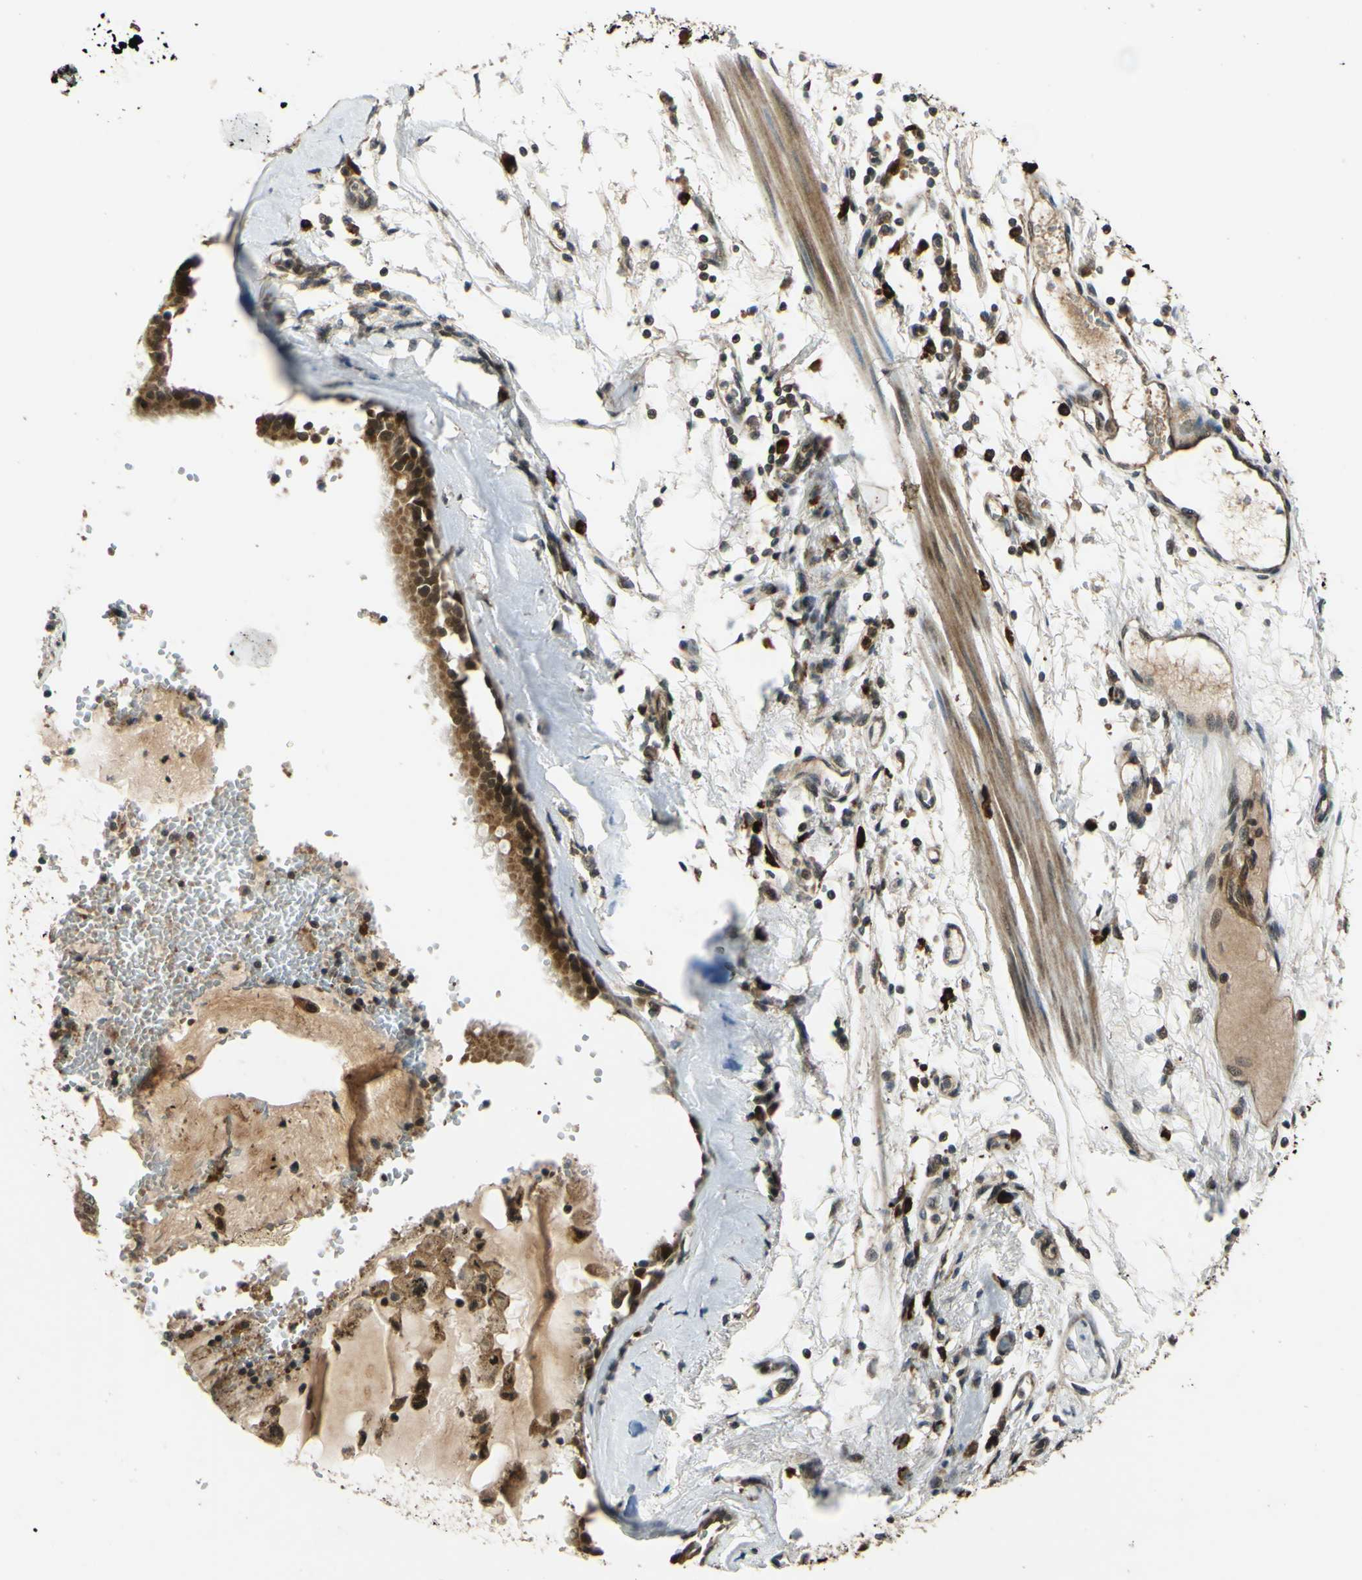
{"staining": {"intensity": "strong", "quantity": ">75%", "location": "cytoplasmic/membranous,nuclear"}, "tissue": "bronchus", "cell_type": "Respiratory epithelial cells", "image_type": "normal", "snomed": [{"axis": "morphology", "description": "Normal tissue, NOS"}, {"axis": "topography", "description": "Bronchus"}, {"axis": "topography", "description": "Lung"}], "caption": "A high-resolution histopathology image shows IHC staining of benign bronchus, which displays strong cytoplasmic/membranous,nuclear staining in about >75% of respiratory epithelial cells. (Brightfield microscopy of DAB IHC at high magnification).", "gene": "ABCC8", "patient": {"sex": "female", "age": 56}}